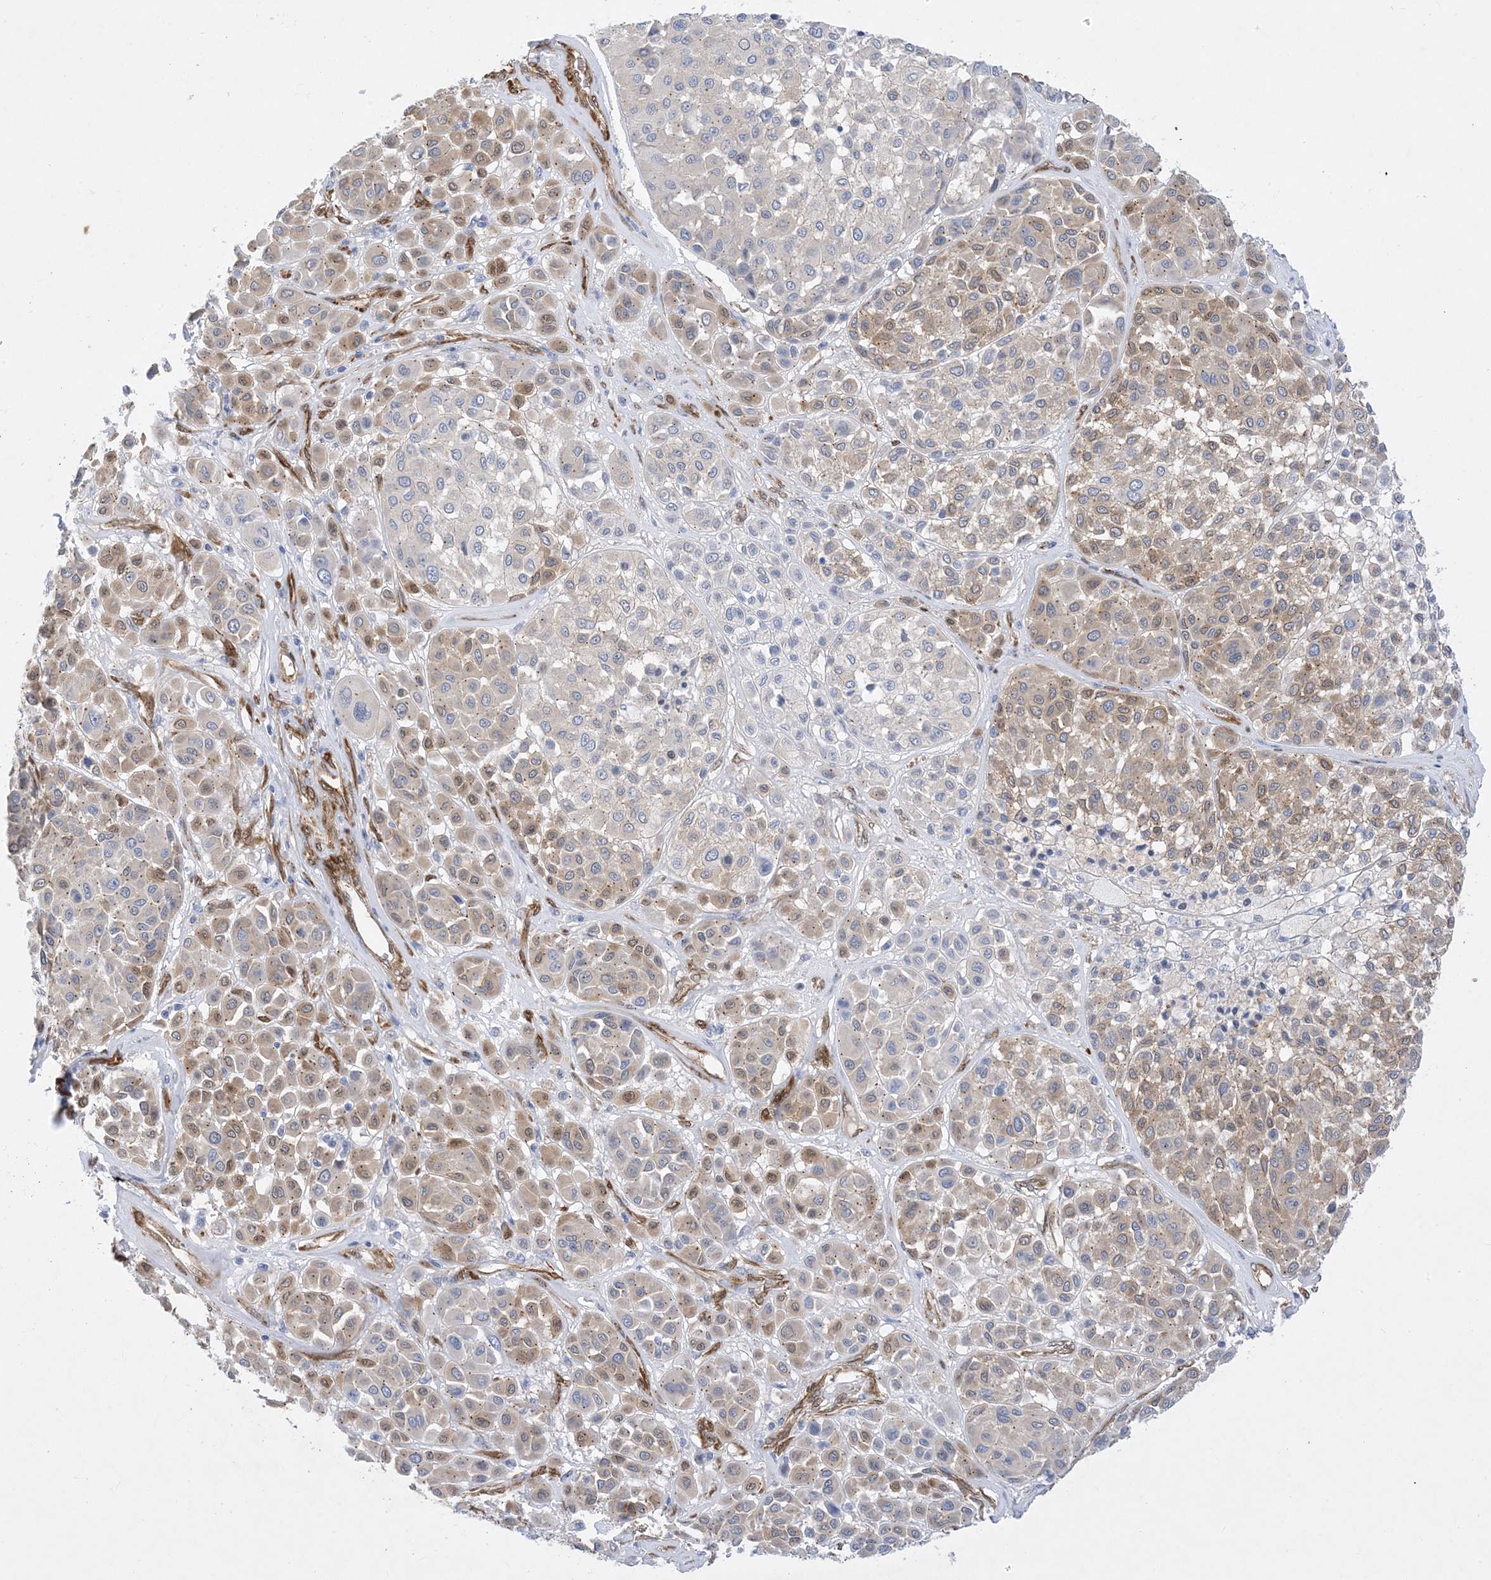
{"staining": {"intensity": "weak", "quantity": "25%-75%", "location": "cytoplasmic/membranous,nuclear"}, "tissue": "melanoma", "cell_type": "Tumor cells", "image_type": "cancer", "snomed": [{"axis": "morphology", "description": "Malignant melanoma, Metastatic site"}, {"axis": "topography", "description": "Soft tissue"}], "caption": "Tumor cells display low levels of weak cytoplasmic/membranous and nuclear staining in about 25%-75% of cells in human malignant melanoma (metastatic site).", "gene": "RBMS3", "patient": {"sex": "male", "age": 41}}